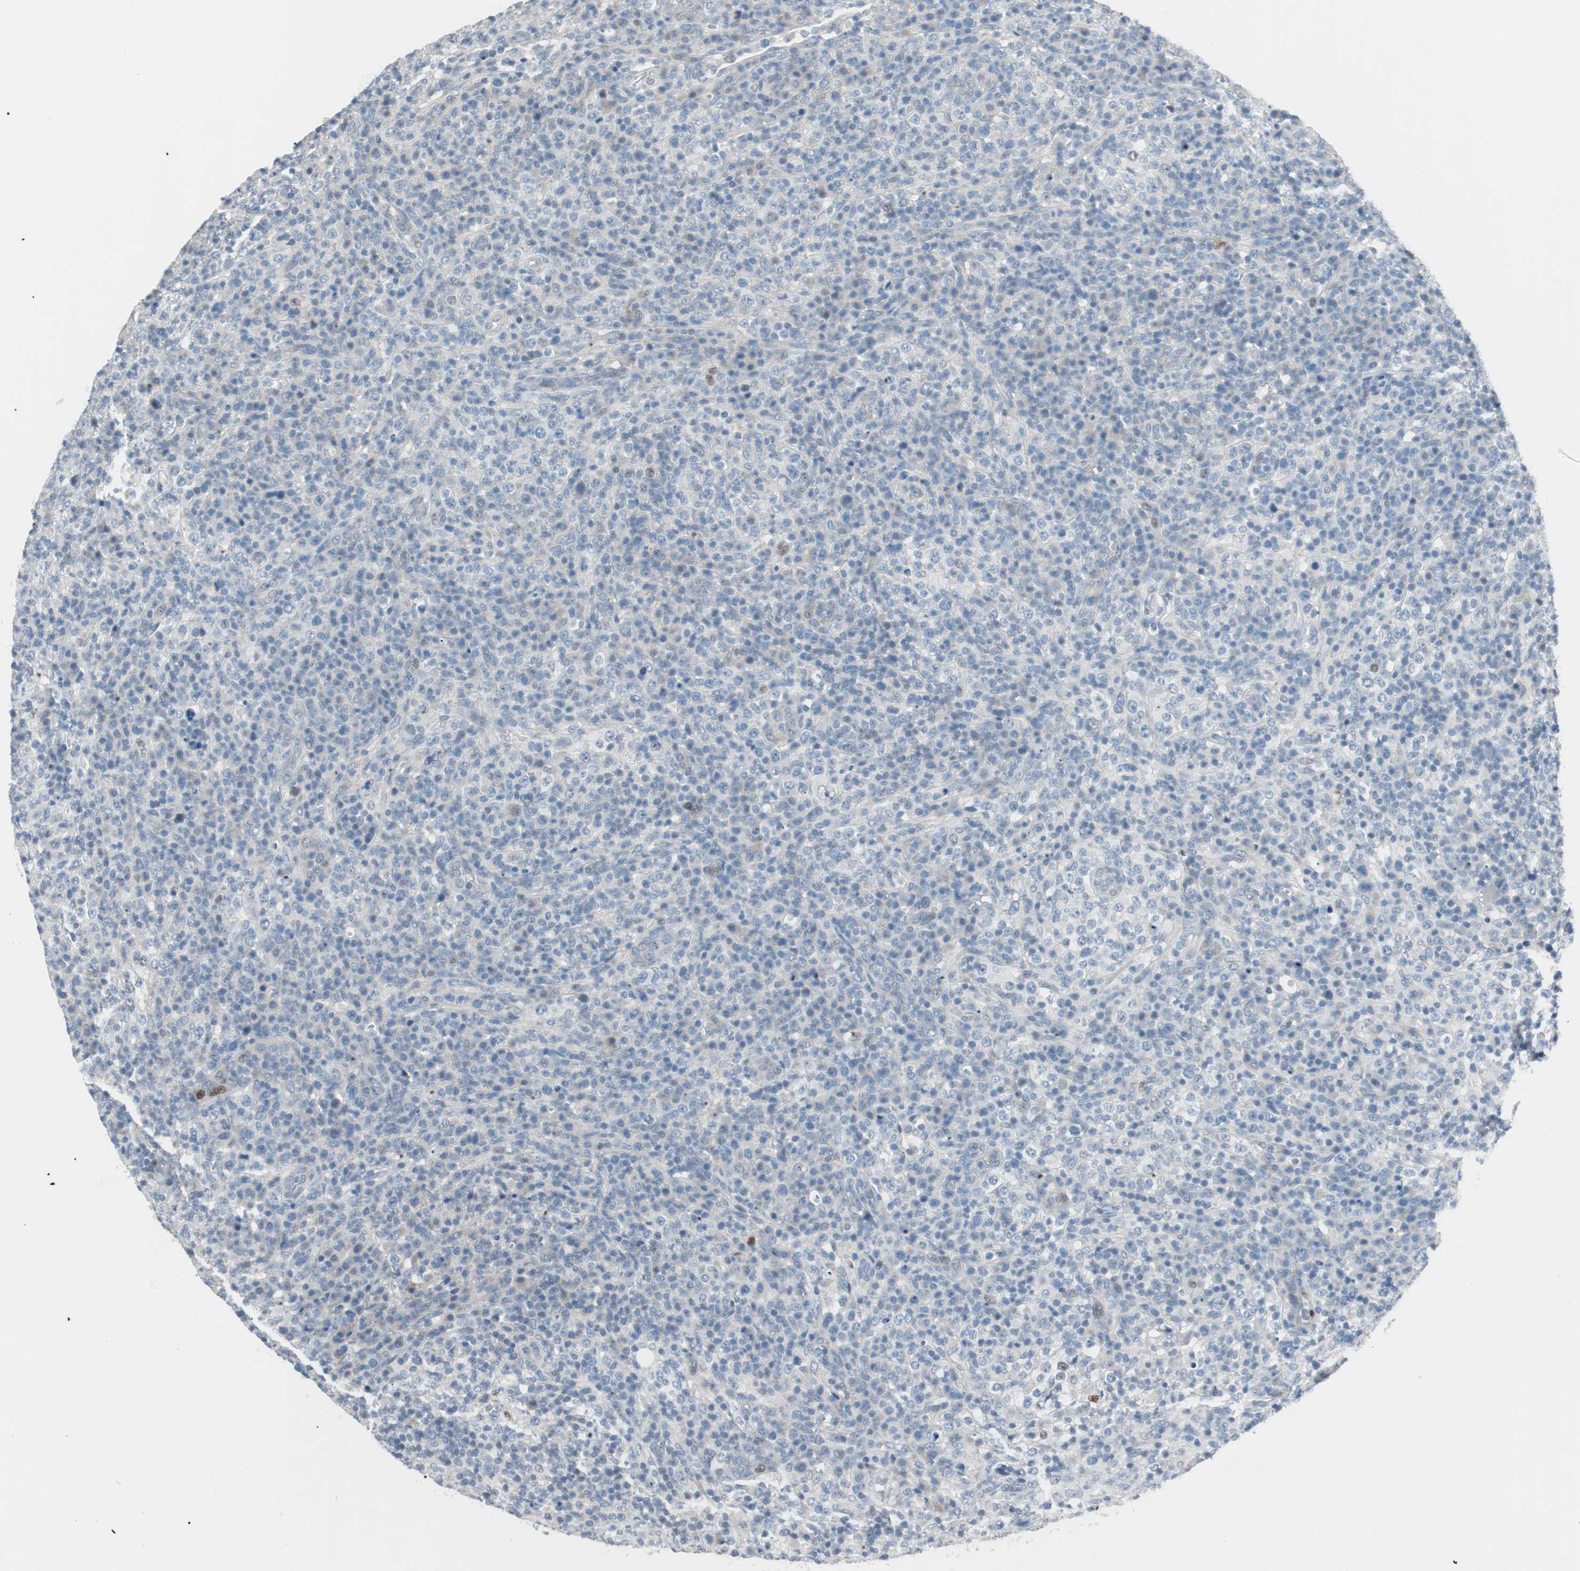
{"staining": {"intensity": "negative", "quantity": "none", "location": "none"}, "tissue": "lymphoma", "cell_type": "Tumor cells", "image_type": "cancer", "snomed": [{"axis": "morphology", "description": "Malignant lymphoma, non-Hodgkin's type, High grade"}, {"axis": "topography", "description": "Lymph node"}], "caption": "High power microscopy micrograph of an immunohistochemistry (IHC) micrograph of high-grade malignant lymphoma, non-Hodgkin's type, revealing no significant positivity in tumor cells. (Immunohistochemistry, brightfield microscopy, high magnification).", "gene": "FOSL1", "patient": {"sex": "female", "age": 76}}